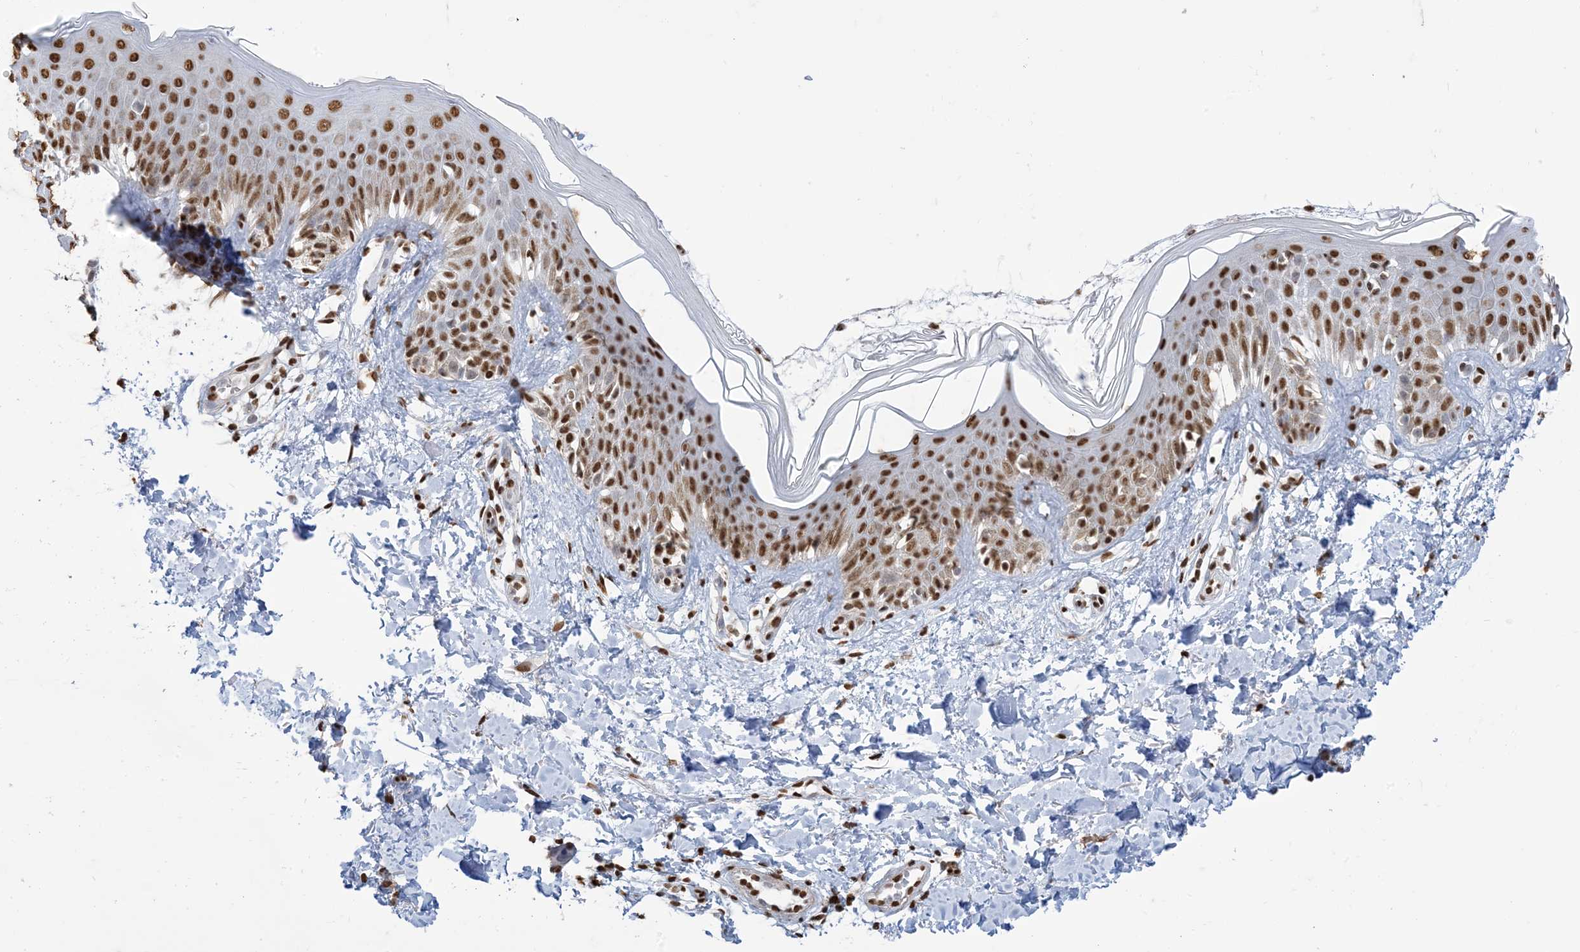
{"staining": {"intensity": "strong", "quantity": "25%-75%", "location": "nuclear"}, "tissue": "skin", "cell_type": "Fibroblasts", "image_type": "normal", "snomed": [{"axis": "morphology", "description": "Normal tissue, NOS"}, {"axis": "topography", "description": "Skin"}], "caption": "This micrograph displays IHC staining of unremarkable human skin, with high strong nuclear expression in approximately 25%-75% of fibroblasts.", "gene": "ZNF792", "patient": {"sex": "male", "age": 37}}